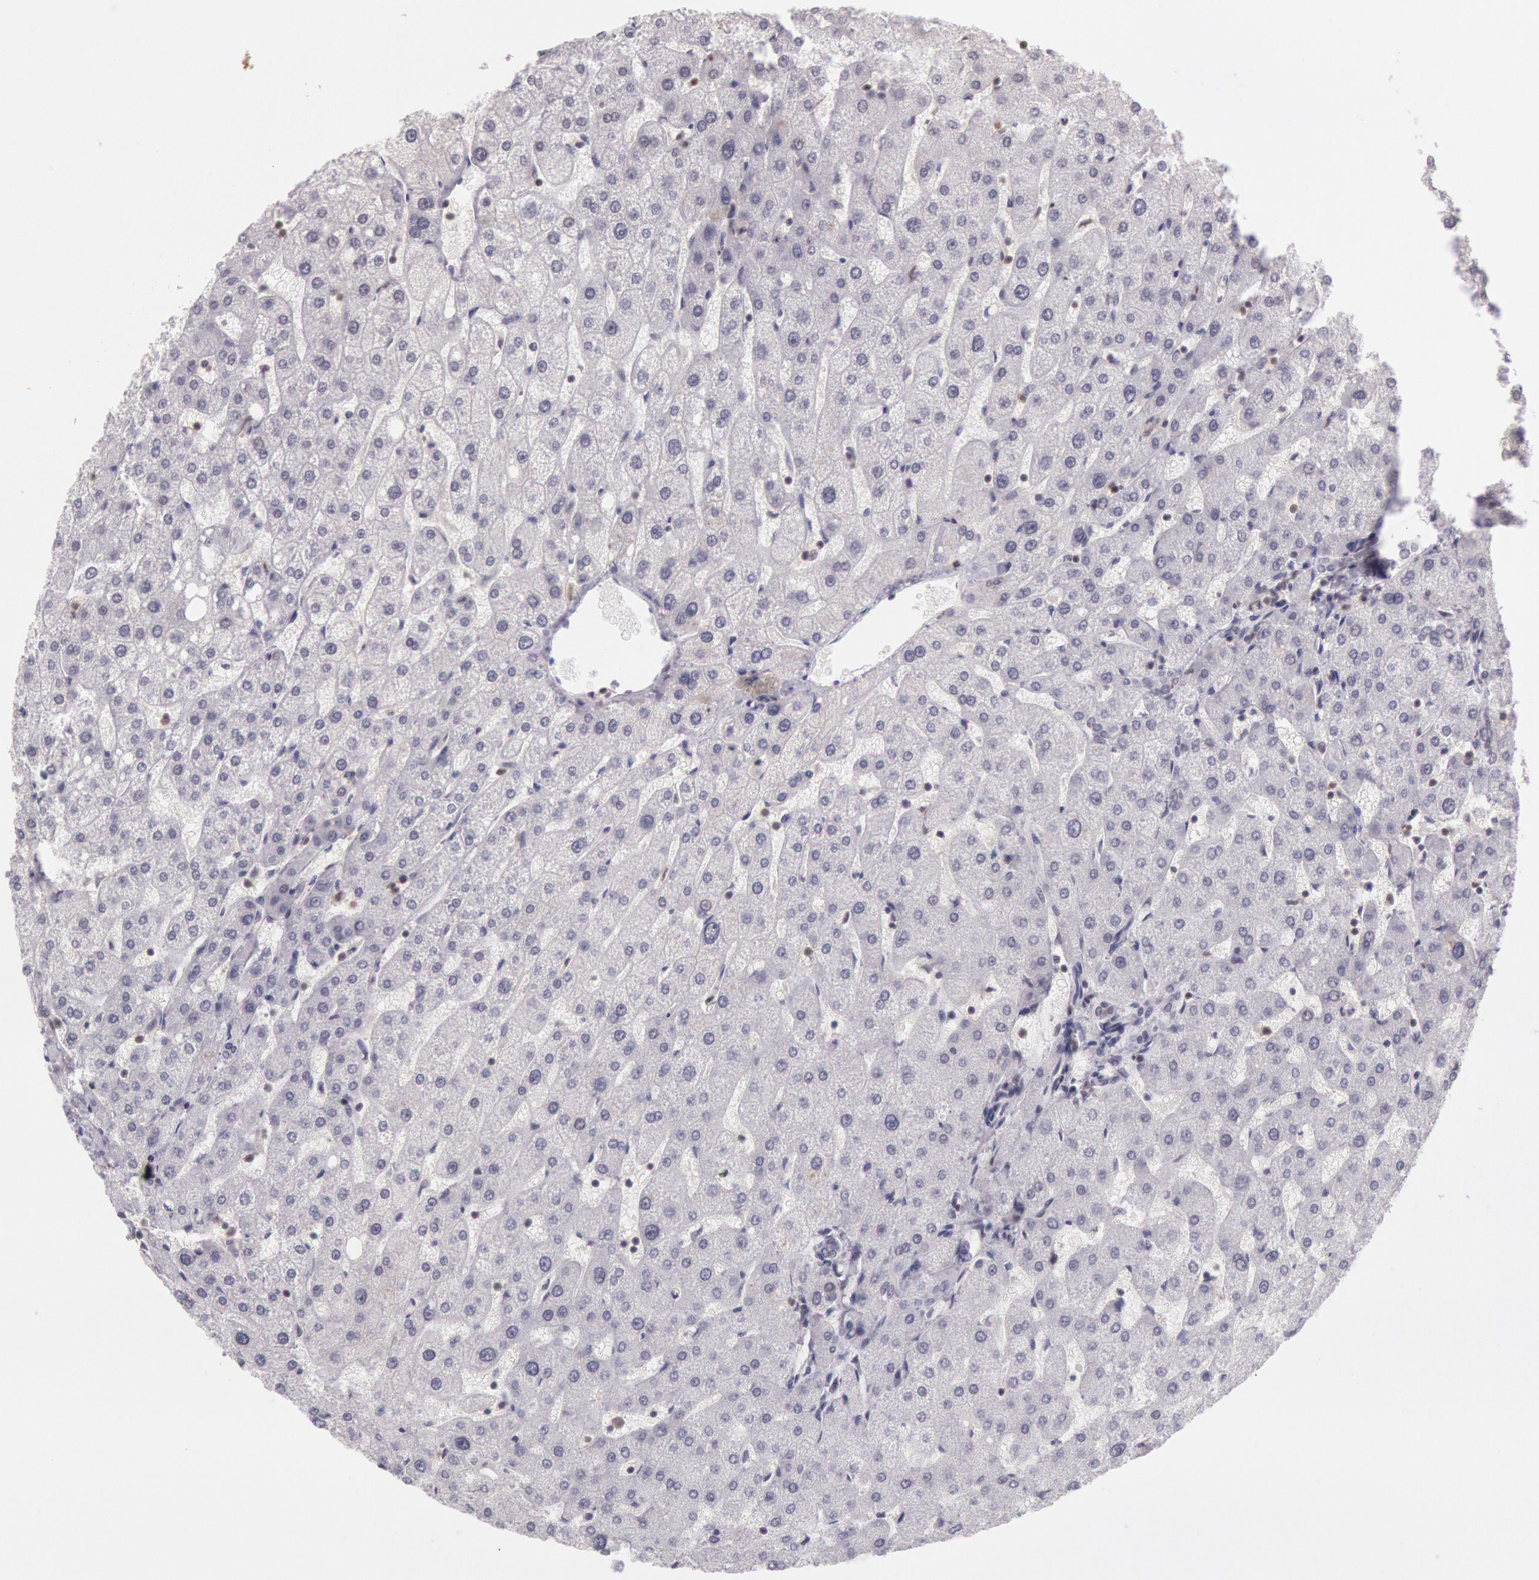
{"staining": {"intensity": "negative", "quantity": "none", "location": "none"}, "tissue": "liver", "cell_type": "Hepatocytes", "image_type": "normal", "snomed": [{"axis": "morphology", "description": "Normal tissue, NOS"}, {"axis": "topography", "description": "Liver"}], "caption": "IHC photomicrograph of unremarkable human liver stained for a protein (brown), which reveals no positivity in hepatocytes. Nuclei are stained in blue.", "gene": "ESS2", "patient": {"sex": "male", "age": 67}}